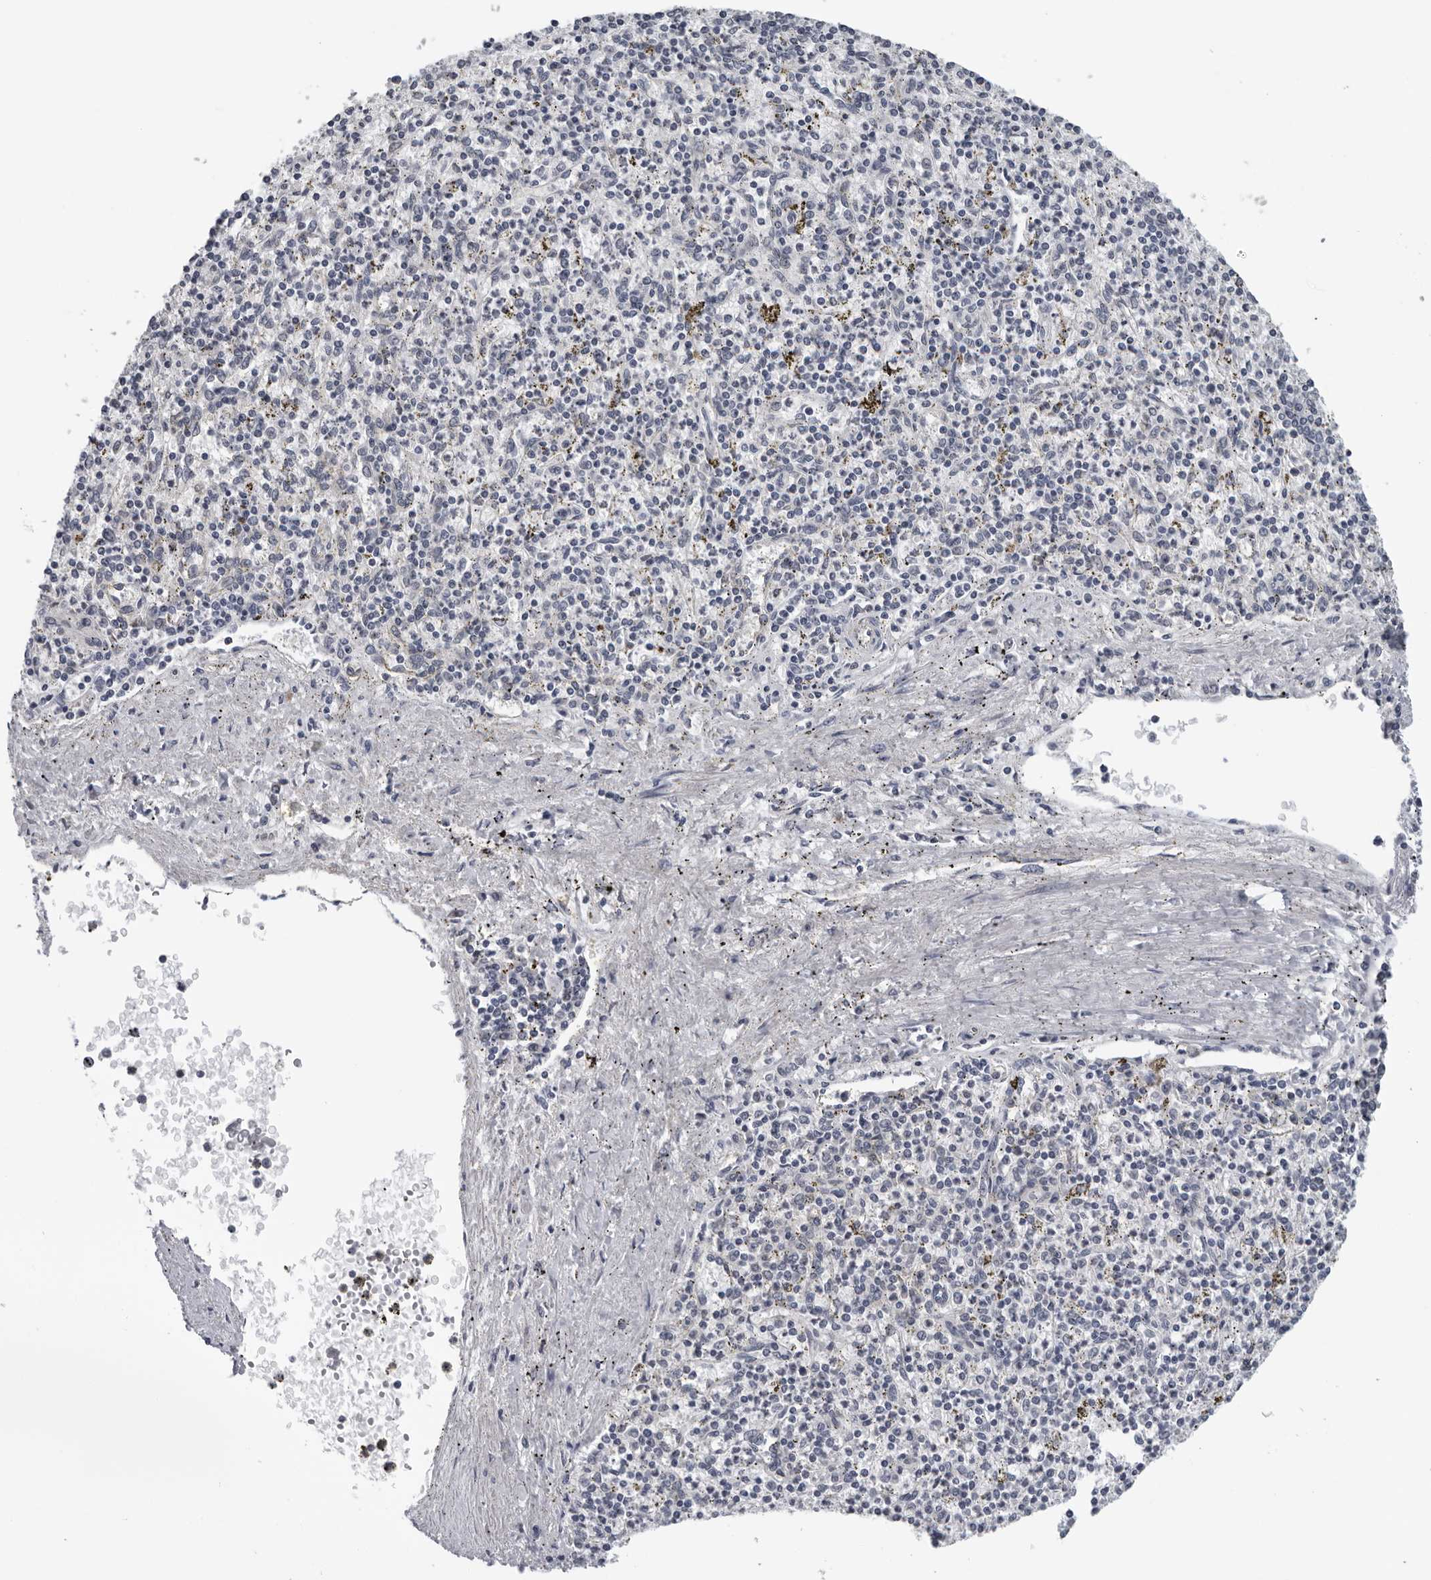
{"staining": {"intensity": "negative", "quantity": "none", "location": "none"}, "tissue": "spleen", "cell_type": "Cells in red pulp", "image_type": "normal", "snomed": [{"axis": "morphology", "description": "Normal tissue, NOS"}, {"axis": "topography", "description": "Spleen"}], "caption": "Immunohistochemical staining of normal spleen demonstrates no significant staining in cells in red pulp.", "gene": "CPT2", "patient": {"sex": "male", "age": 72}}